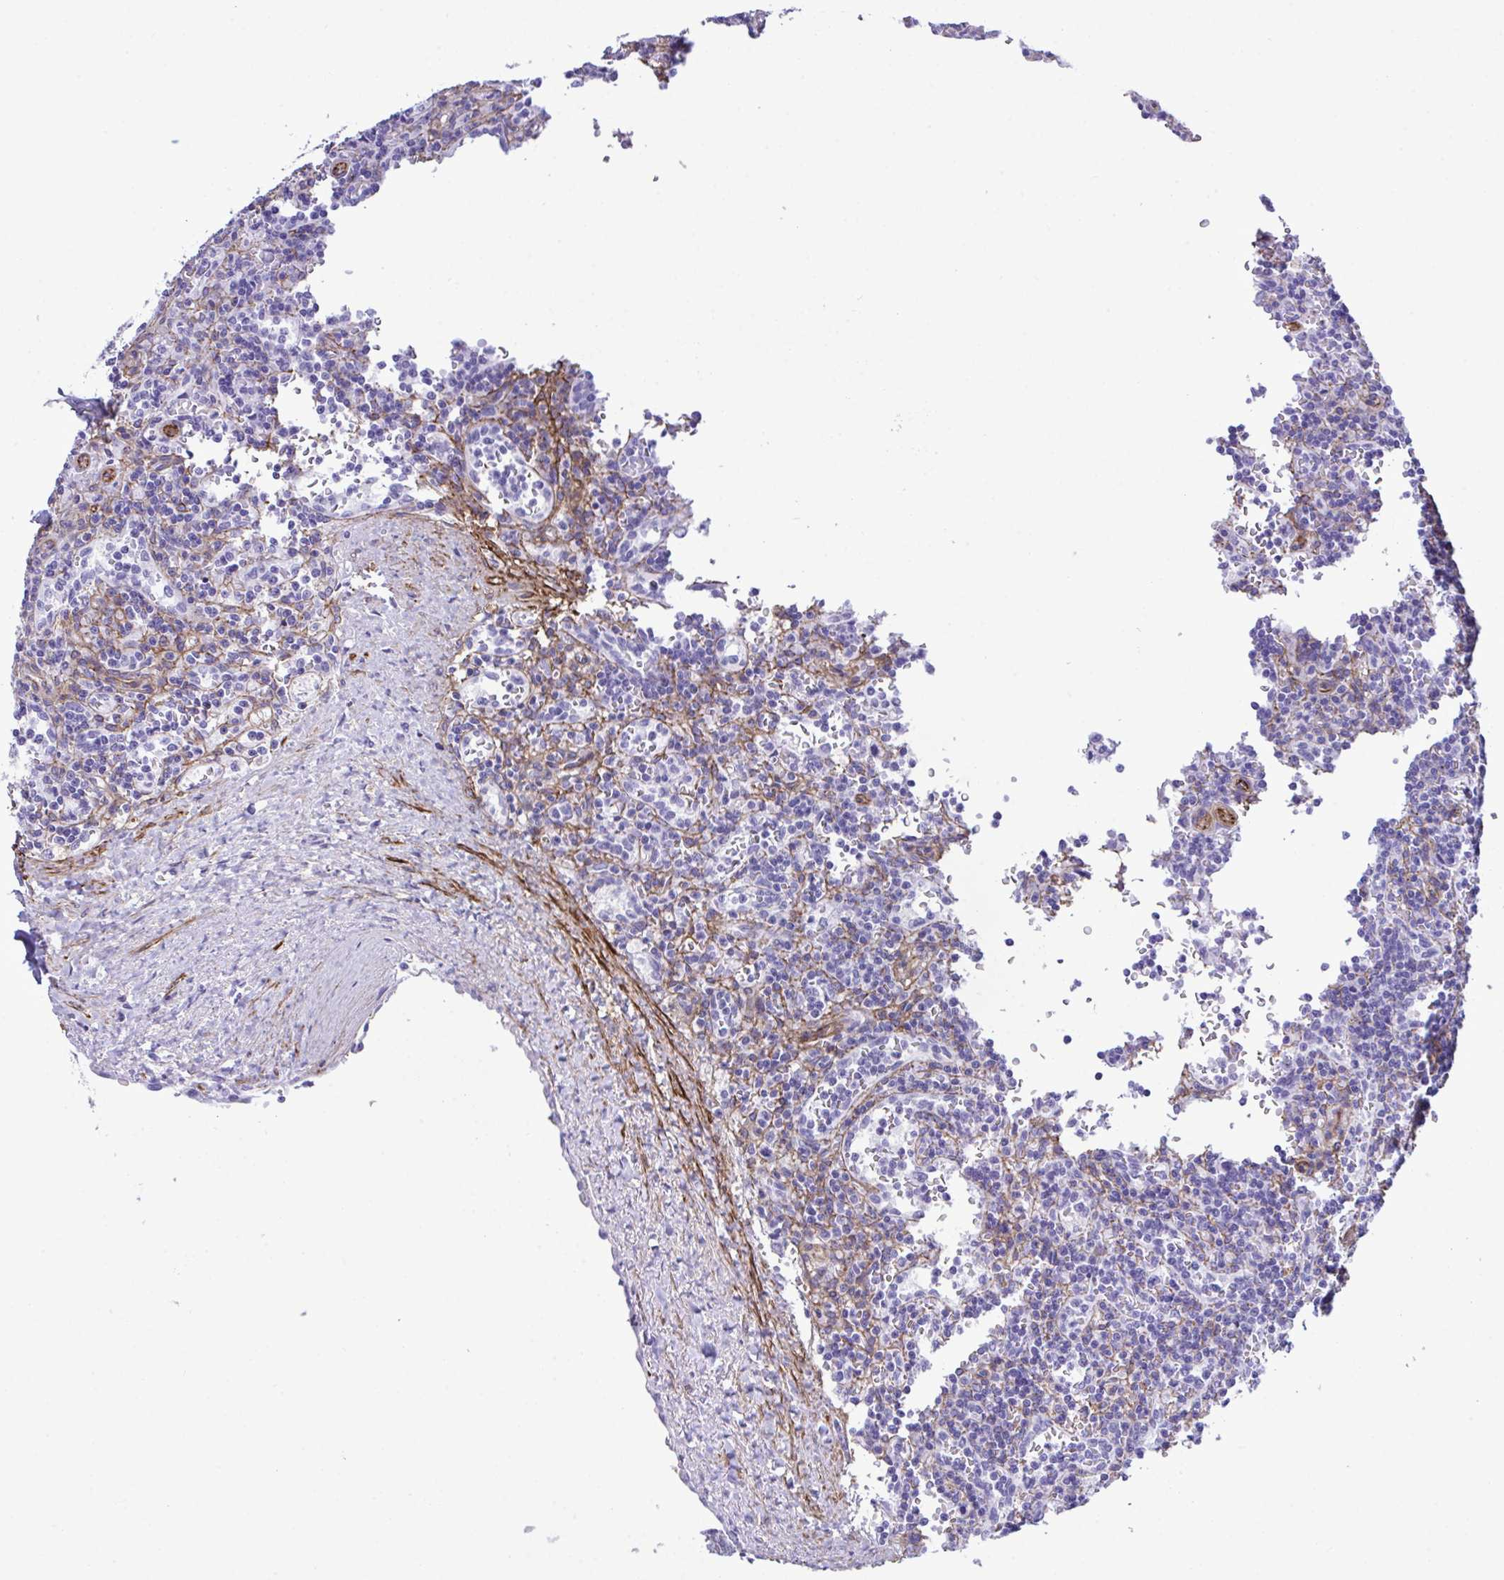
{"staining": {"intensity": "negative", "quantity": "none", "location": "none"}, "tissue": "lymphoma", "cell_type": "Tumor cells", "image_type": "cancer", "snomed": [{"axis": "morphology", "description": "Malignant lymphoma, non-Hodgkin's type, Low grade"}, {"axis": "topography", "description": "Spleen"}], "caption": "A histopathology image of malignant lymphoma, non-Hodgkin's type (low-grade) stained for a protein displays no brown staining in tumor cells.", "gene": "SYNPO2L", "patient": {"sex": "male", "age": 73}}